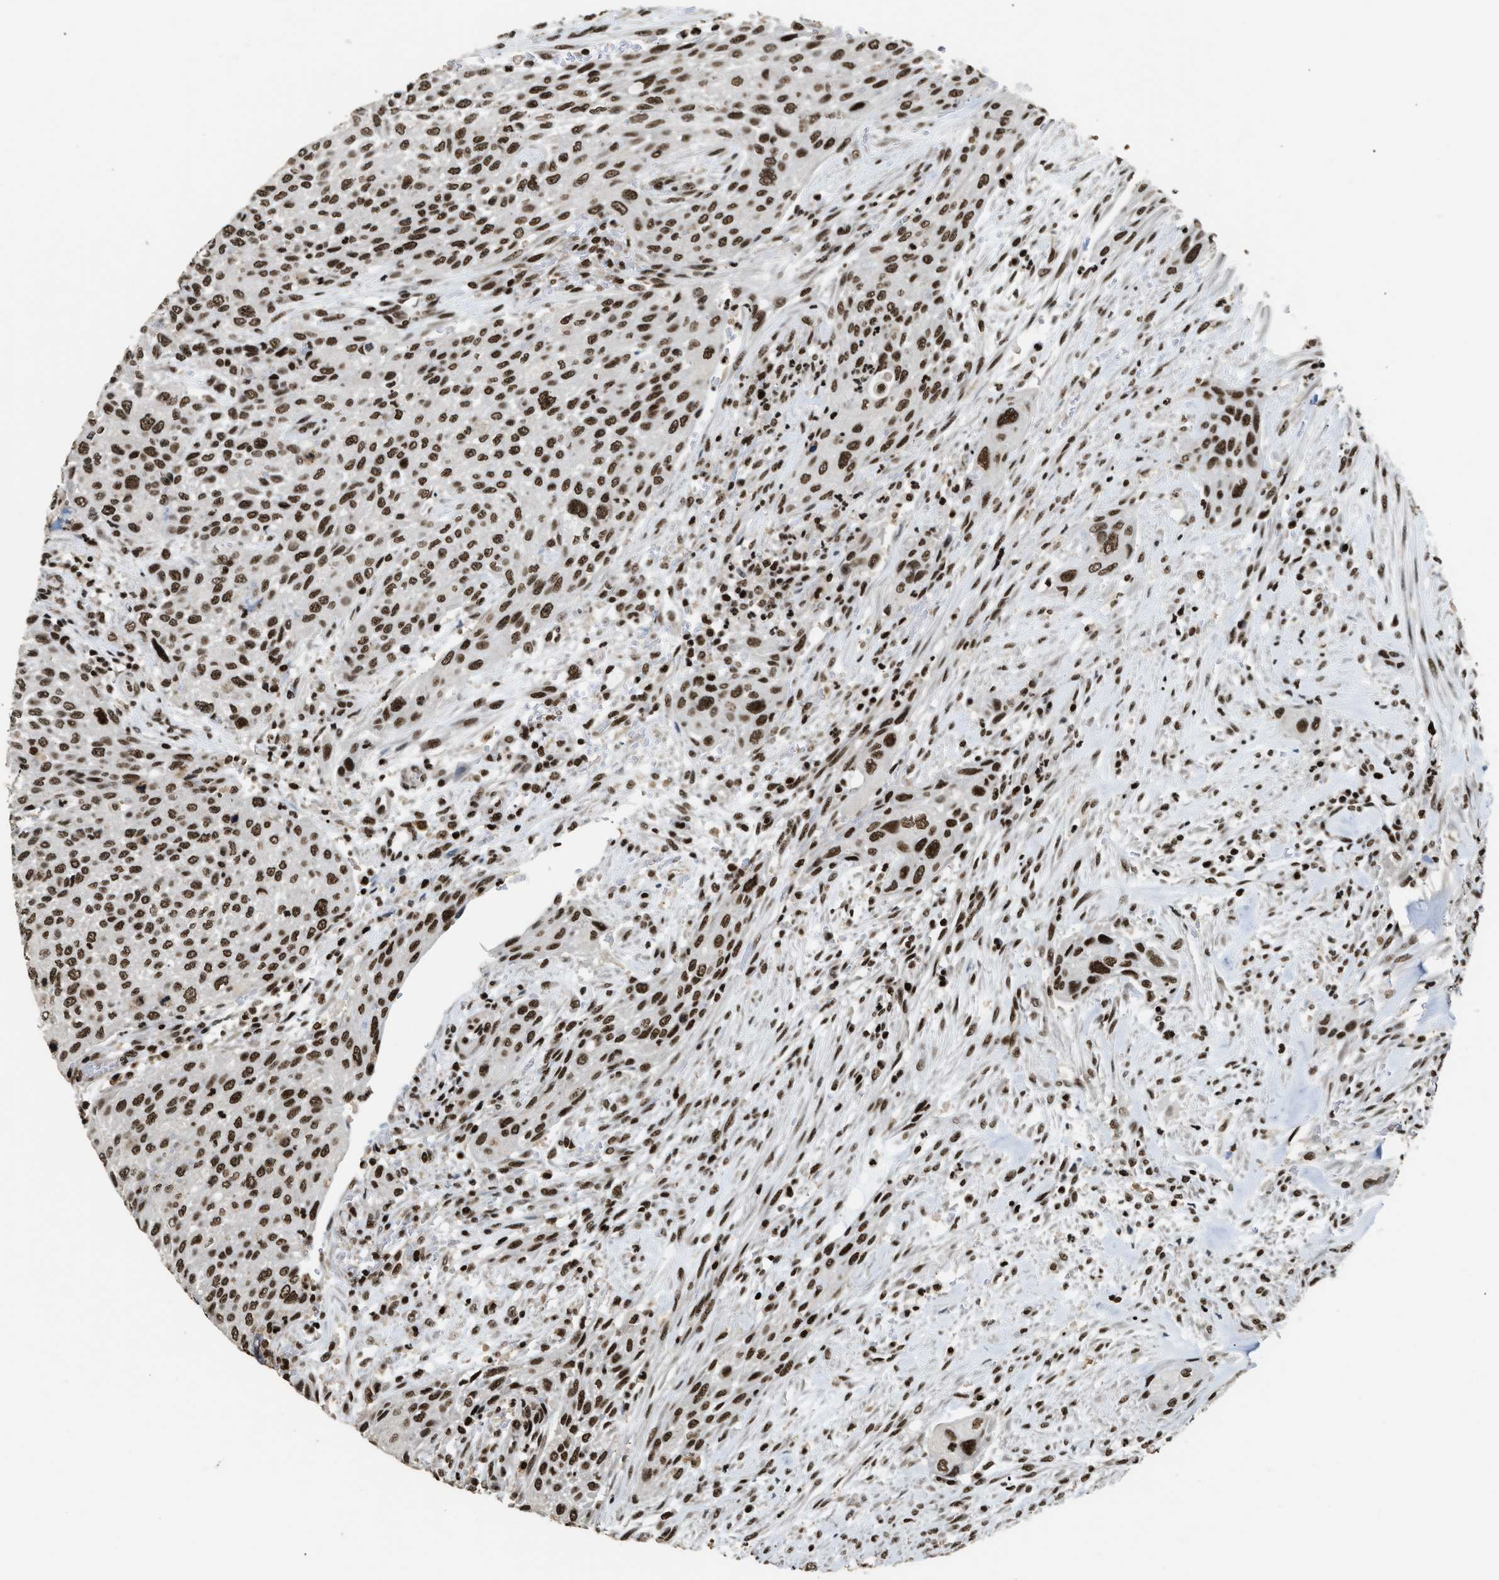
{"staining": {"intensity": "strong", "quantity": ">75%", "location": "nuclear"}, "tissue": "urothelial cancer", "cell_type": "Tumor cells", "image_type": "cancer", "snomed": [{"axis": "morphology", "description": "Urothelial carcinoma, Low grade"}, {"axis": "morphology", "description": "Urothelial carcinoma, High grade"}, {"axis": "topography", "description": "Urinary bladder"}], "caption": "High-grade urothelial carcinoma stained with DAB IHC displays high levels of strong nuclear positivity in approximately >75% of tumor cells. The protein is stained brown, and the nuclei are stained in blue (DAB (3,3'-diaminobenzidine) IHC with brightfield microscopy, high magnification).", "gene": "RAD21", "patient": {"sex": "male", "age": 35}}